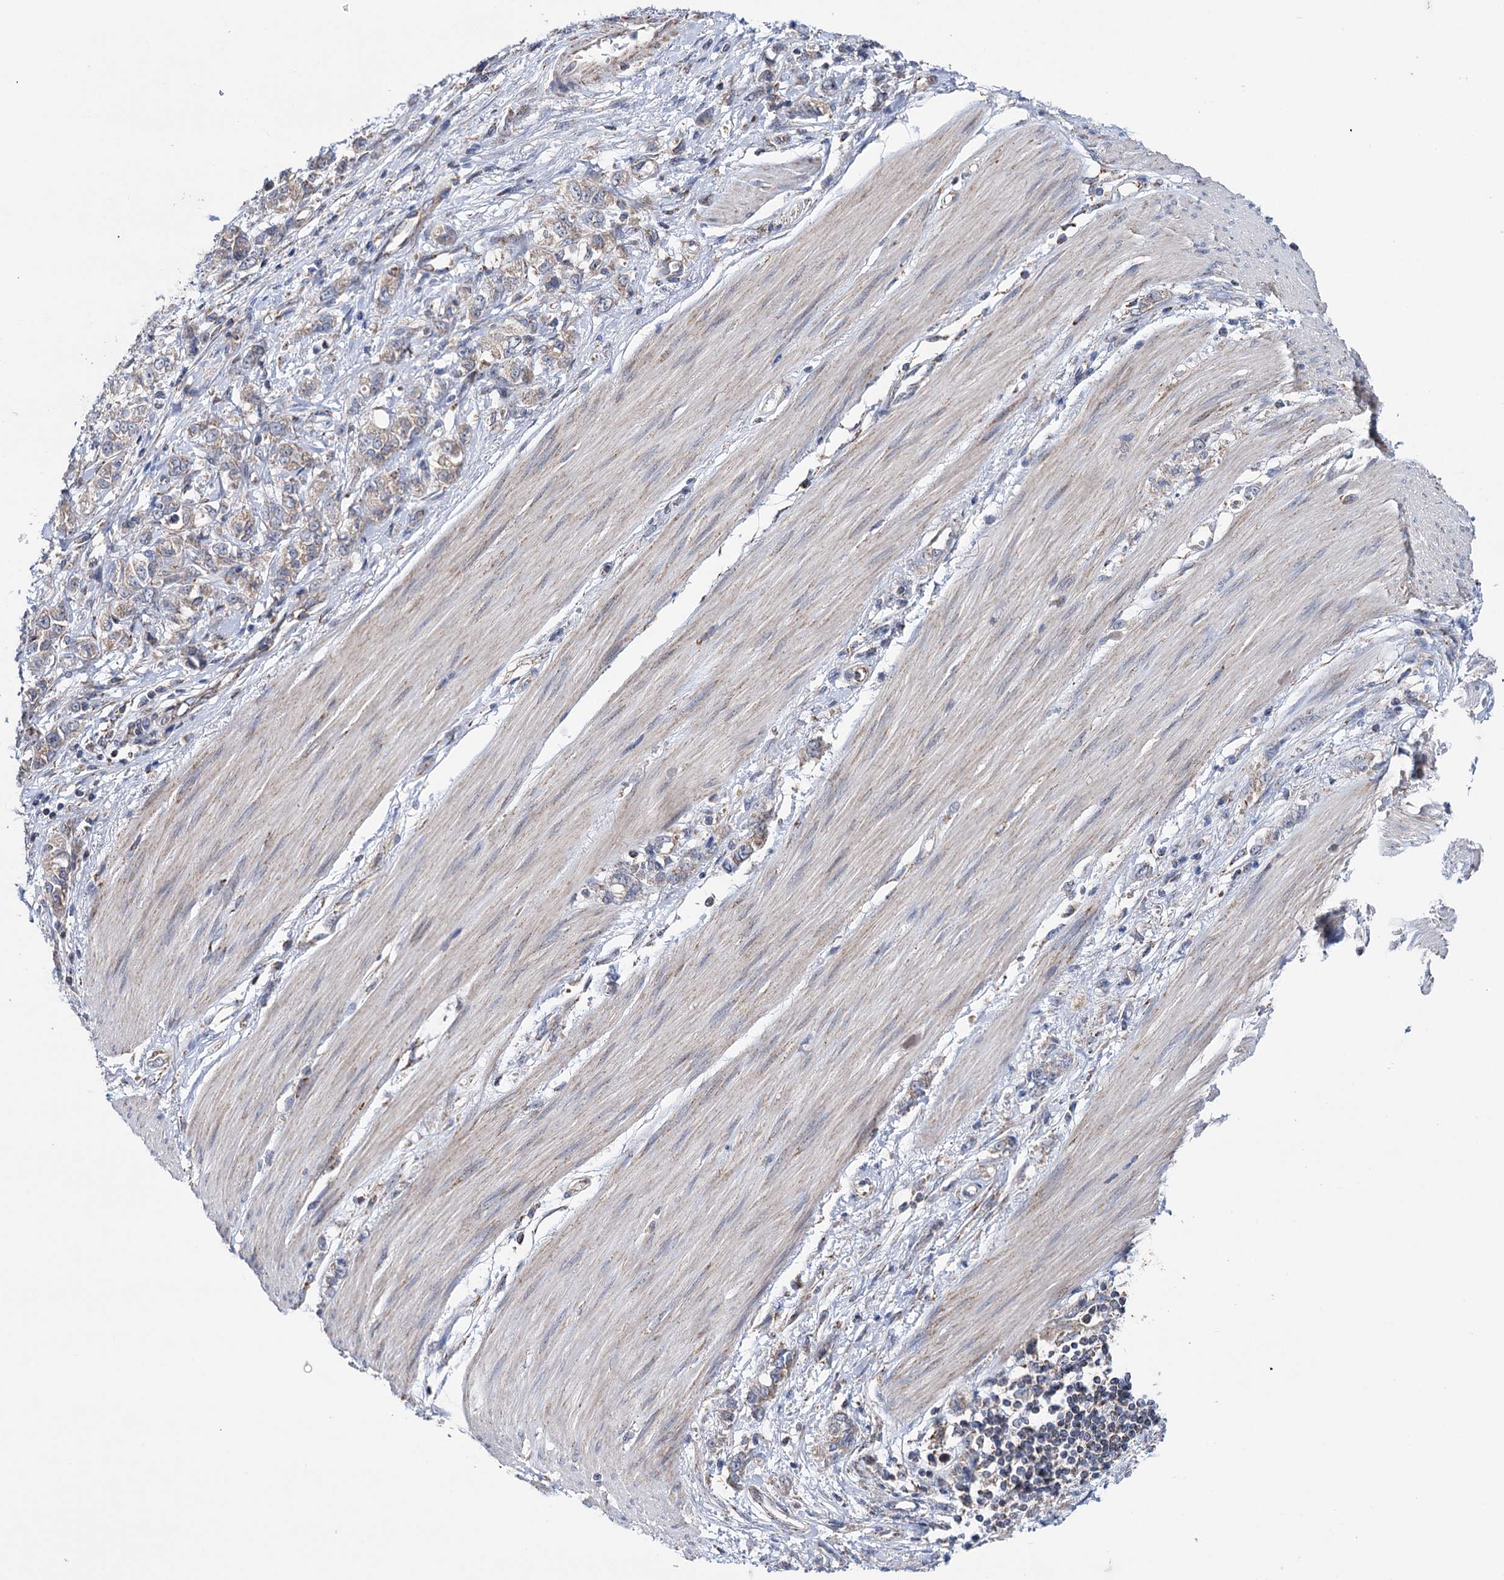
{"staining": {"intensity": "weak", "quantity": "25%-75%", "location": "cytoplasmic/membranous"}, "tissue": "stomach cancer", "cell_type": "Tumor cells", "image_type": "cancer", "snomed": [{"axis": "morphology", "description": "Adenocarcinoma, NOS"}, {"axis": "topography", "description": "Stomach"}], "caption": "IHC staining of stomach cancer, which demonstrates low levels of weak cytoplasmic/membranous staining in approximately 25%-75% of tumor cells indicating weak cytoplasmic/membranous protein expression. The staining was performed using DAB (brown) for protein detection and nuclei were counterstained in hematoxylin (blue).", "gene": "SUCLA2", "patient": {"sex": "female", "age": 76}}